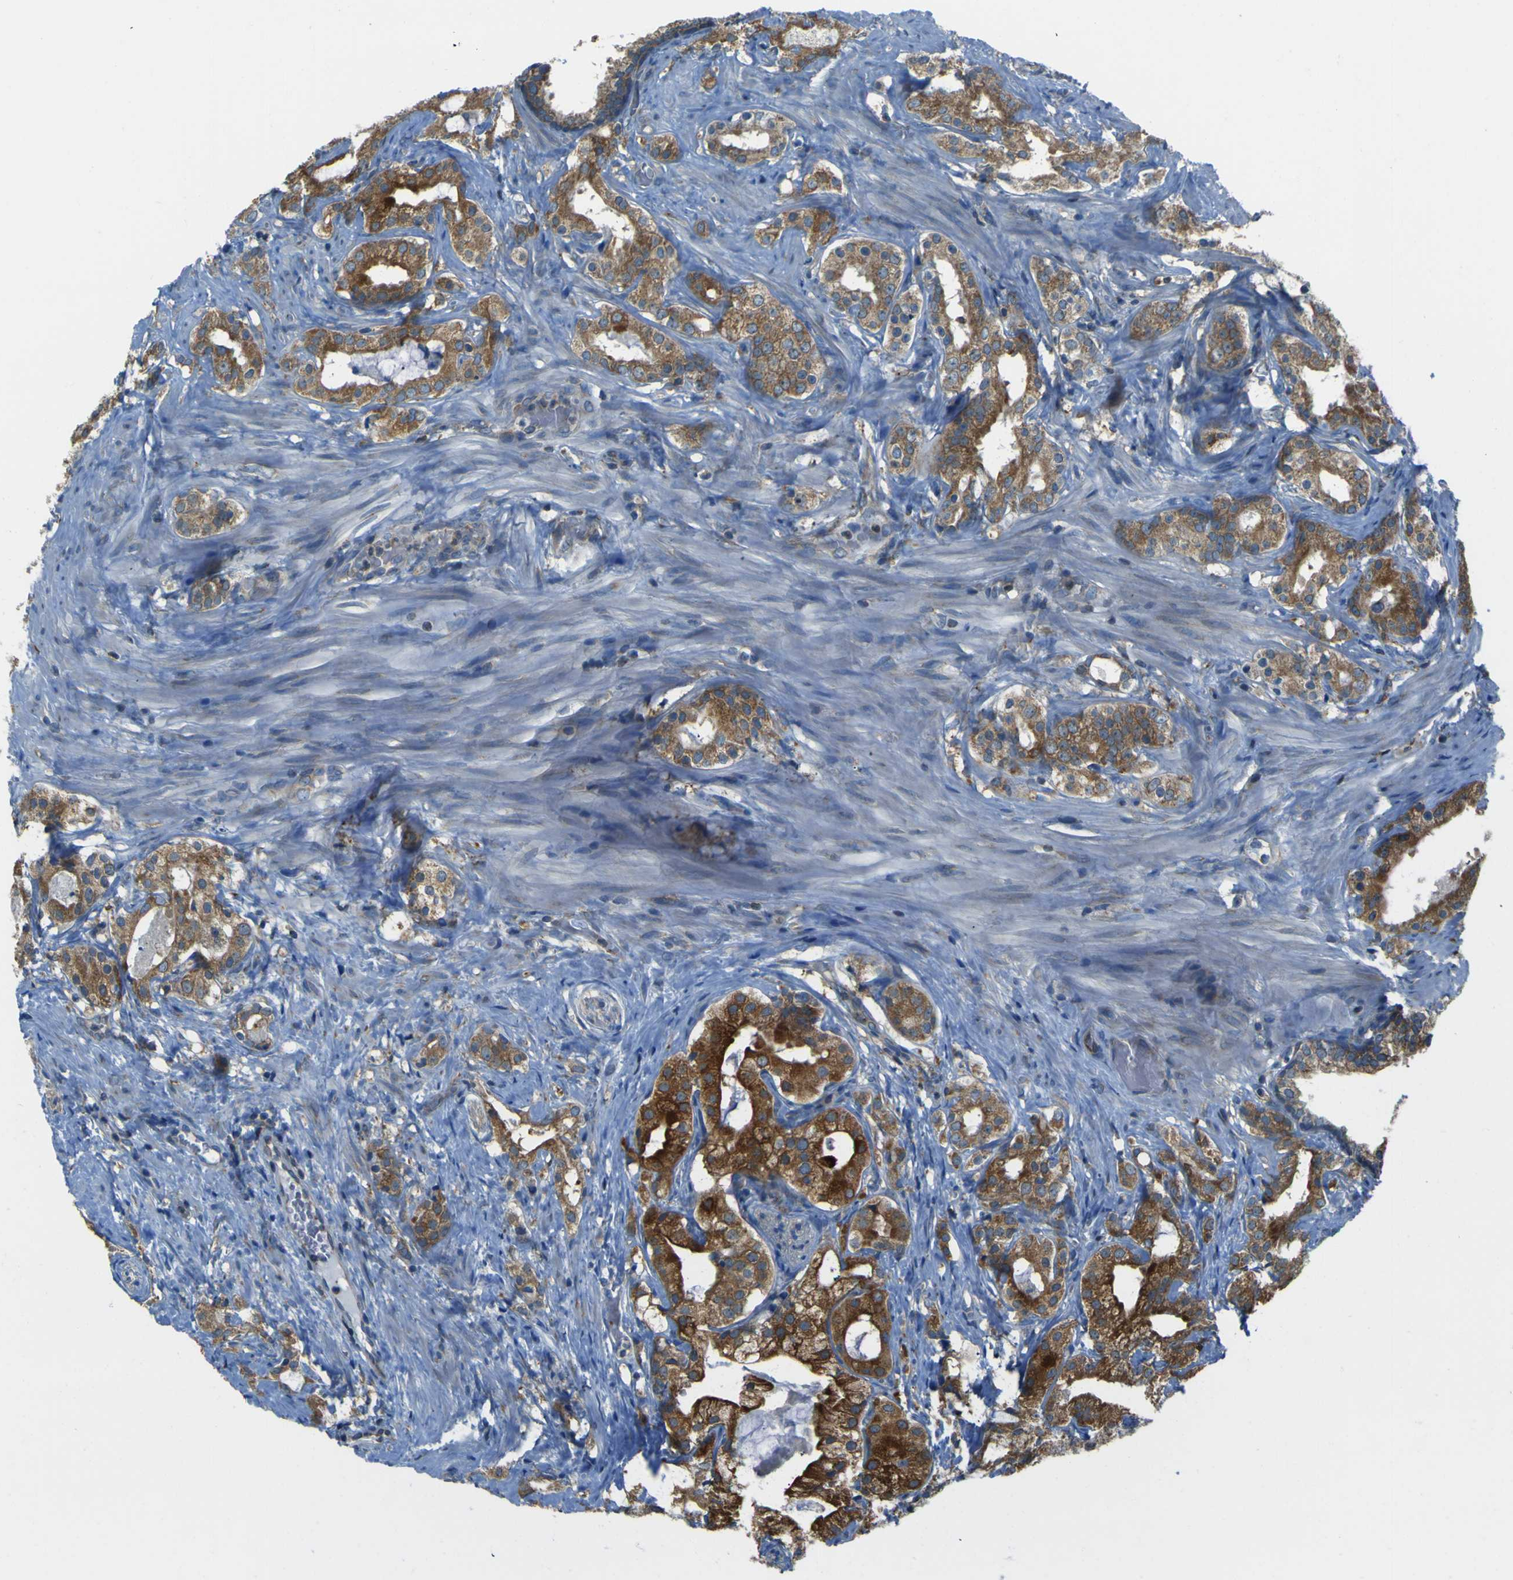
{"staining": {"intensity": "strong", "quantity": ">75%", "location": "cytoplasmic/membranous"}, "tissue": "prostate cancer", "cell_type": "Tumor cells", "image_type": "cancer", "snomed": [{"axis": "morphology", "description": "Adenocarcinoma, Low grade"}, {"axis": "topography", "description": "Prostate"}], "caption": "The photomicrograph shows staining of adenocarcinoma (low-grade) (prostate), revealing strong cytoplasmic/membranous protein positivity (brown color) within tumor cells. (IHC, brightfield microscopy, high magnification).", "gene": "STIM1", "patient": {"sex": "male", "age": 59}}